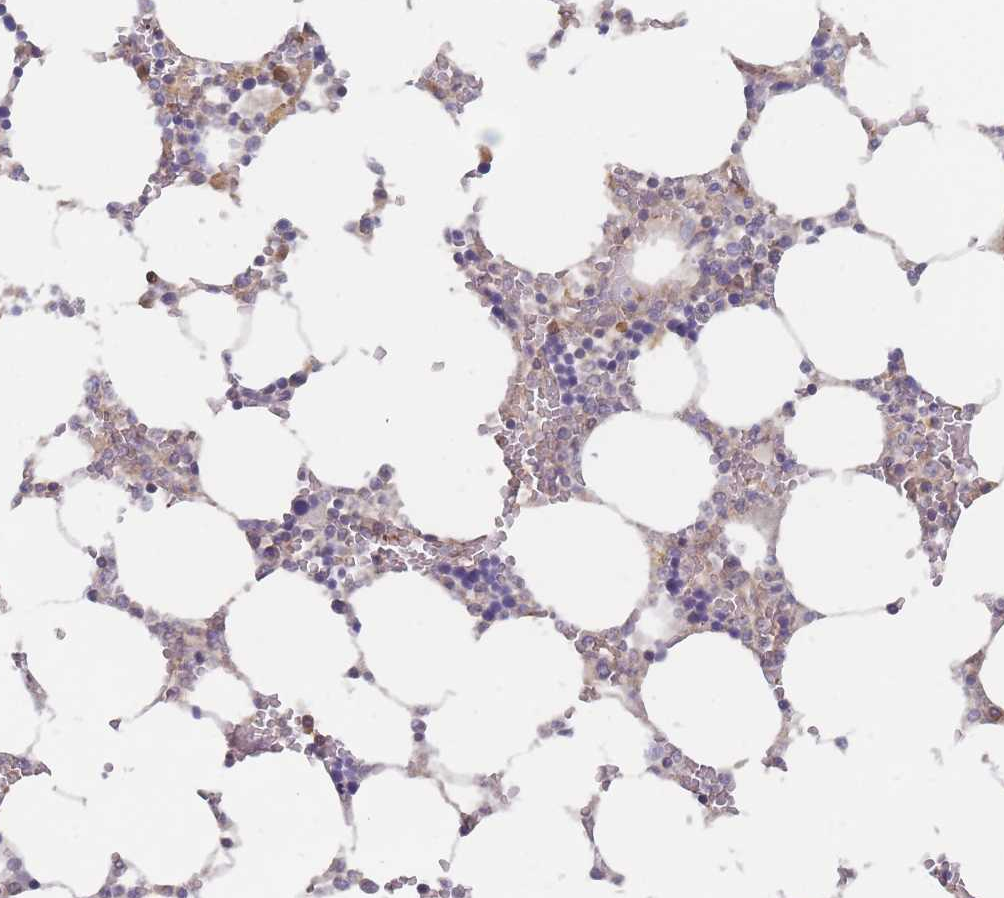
{"staining": {"intensity": "weak", "quantity": "<25%", "location": "cytoplasmic/membranous"}, "tissue": "bone marrow", "cell_type": "Hematopoietic cells", "image_type": "normal", "snomed": [{"axis": "morphology", "description": "Normal tissue, NOS"}, {"axis": "topography", "description": "Bone marrow"}], "caption": "Immunohistochemical staining of unremarkable human bone marrow shows no significant expression in hematopoietic cells.", "gene": "EFCC1", "patient": {"sex": "male", "age": 64}}